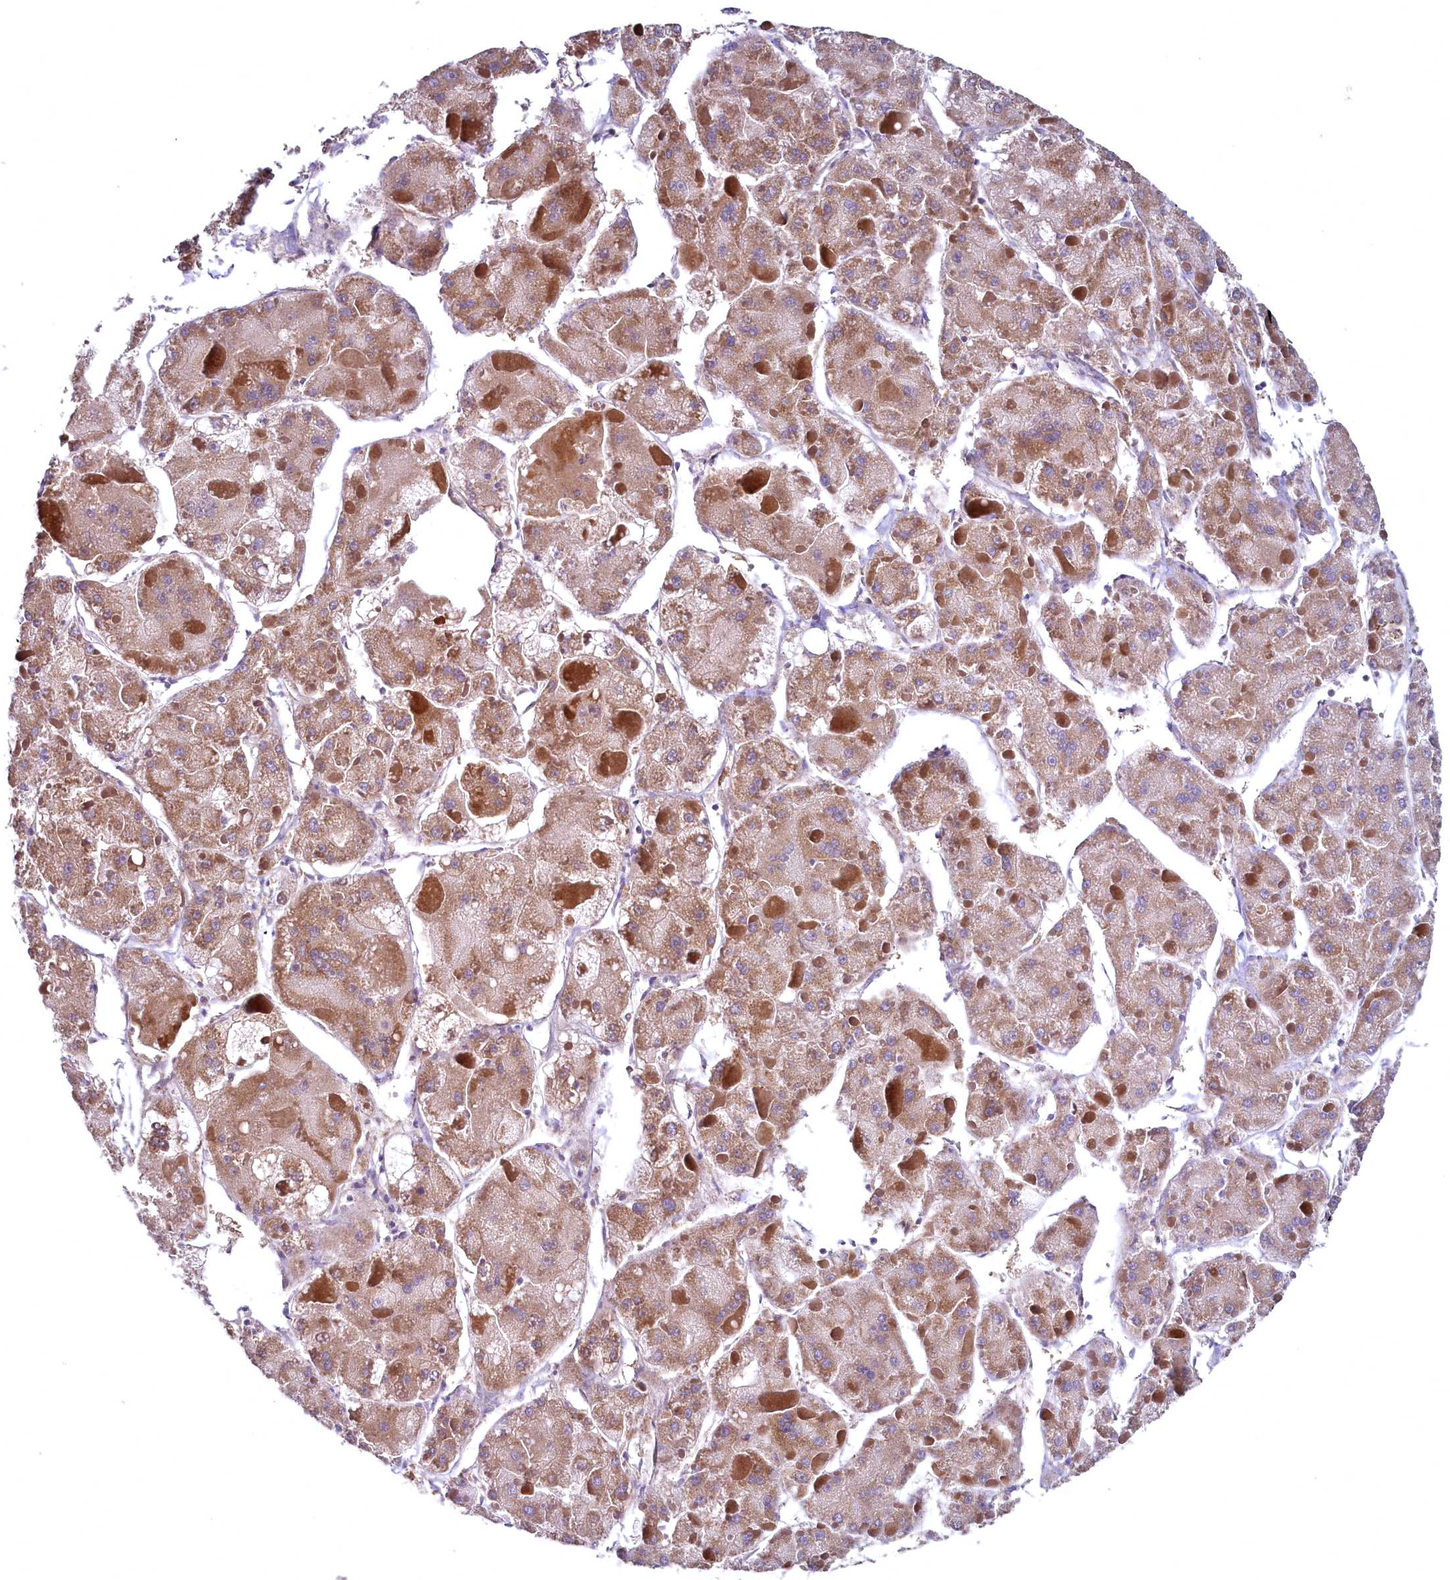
{"staining": {"intensity": "moderate", "quantity": ">75%", "location": "cytoplasmic/membranous"}, "tissue": "liver cancer", "cell_type": "Tumor cells", "image_type": "cancer", "snomed": [{"axis": "morphology", "description": "Carcinoma, Hepatocellular, NOS"}, {"axis": "topography", "description": "Liver"}], "caption": "Liver cancer tissue shows moderate cytoplasmic/membranous expression in about >75% of tumor cells, visualized by immunohistochemistry.", "gene": "MRPL57", "patient": {"sex": "female", "age": 73}}